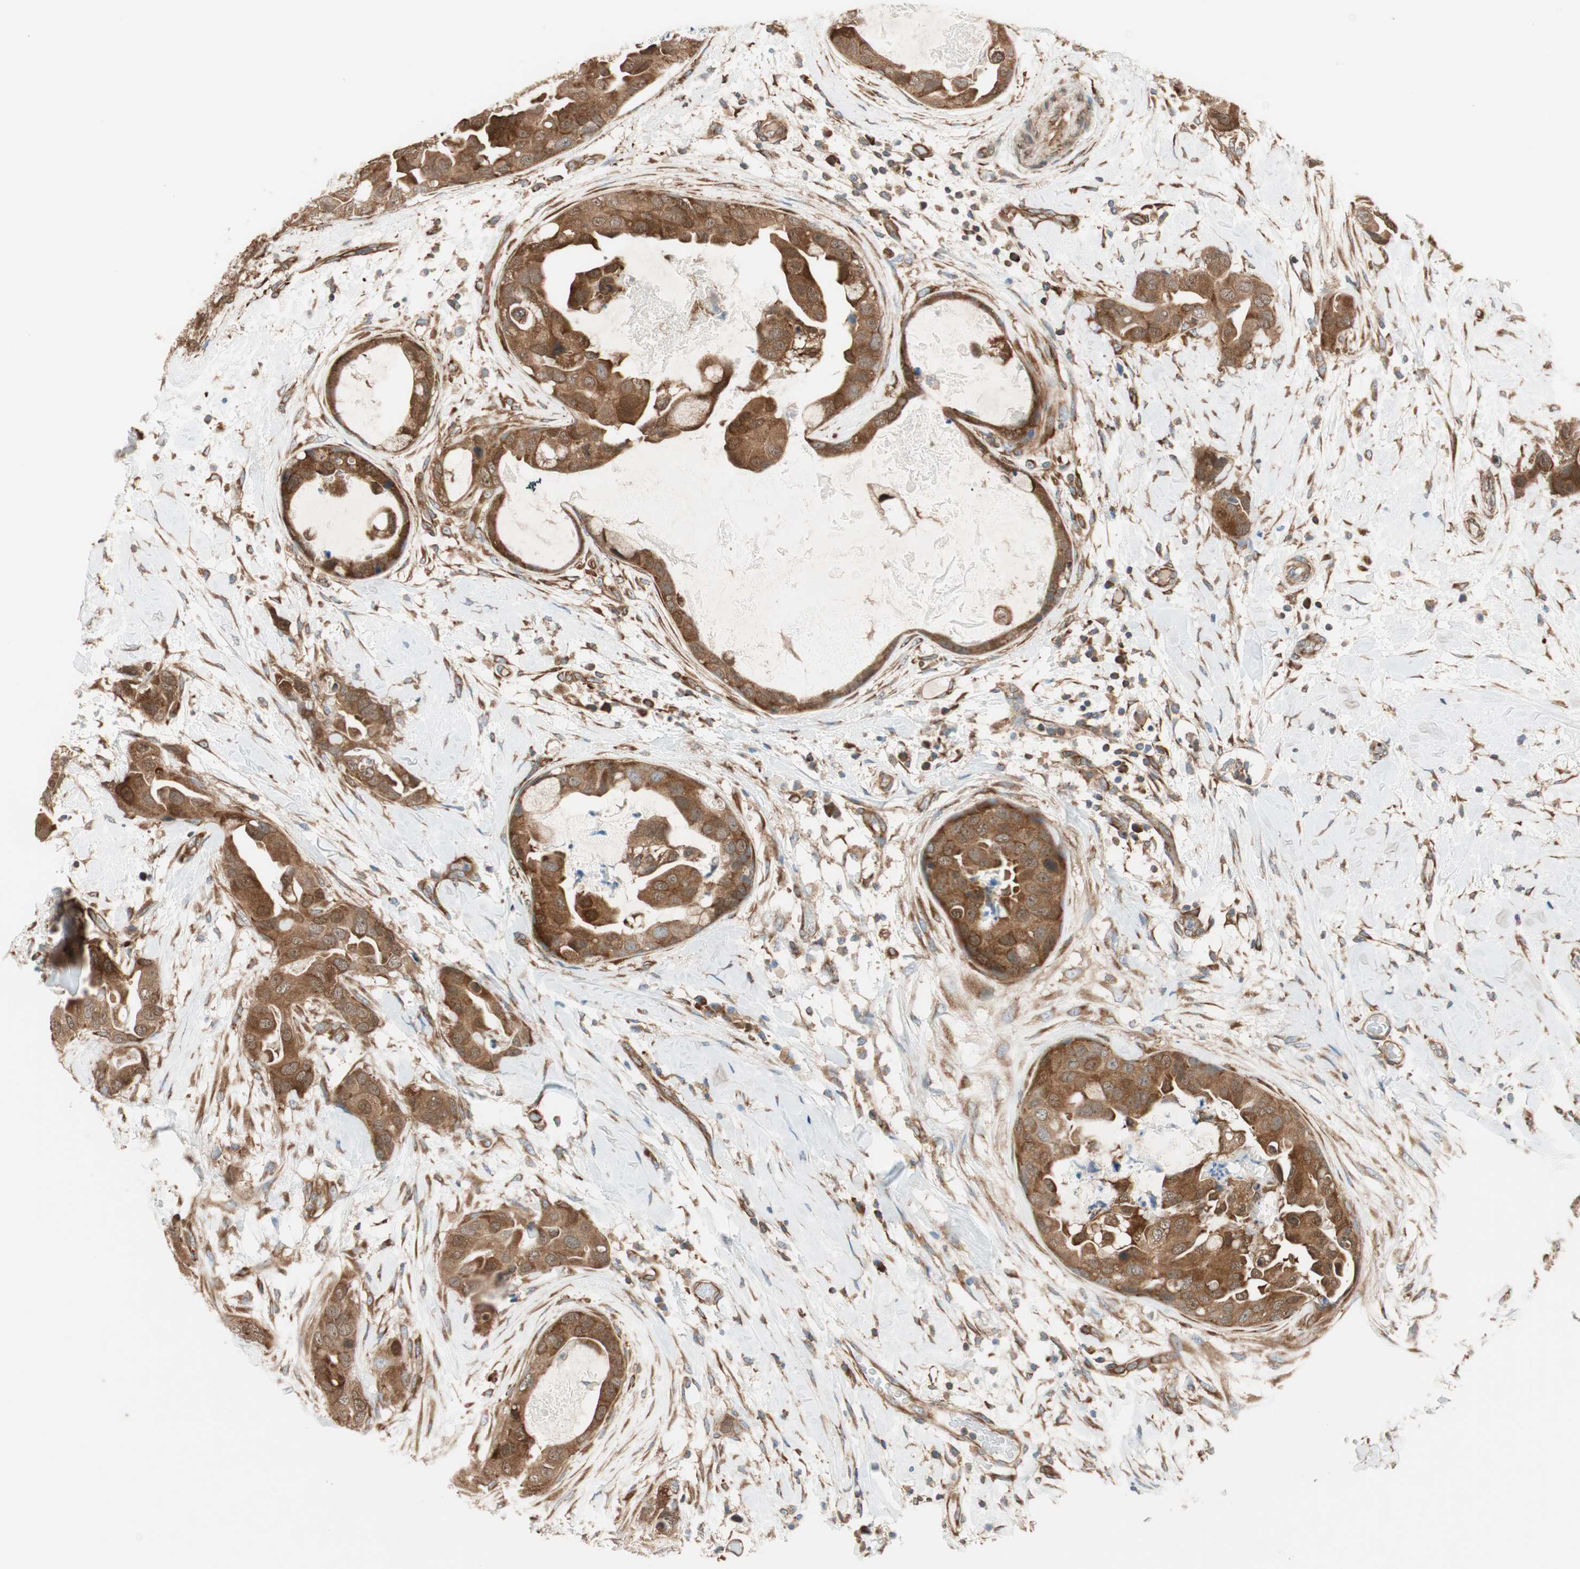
{"staining": {"intensity": "strong", "quantity": ">75%", "location": "cytoplasmic/membranous,nuclear"}, "tissue": "breast cancer", "cell_type": "Tumor cells", "image_type": "cancer", "snomed": [{"axis": "morphology", "description": "Duct carcinoma"}, {"axis": "topography", "description": "Breast"}], "caption": "The micrograph shows immunohistochemical staining of breast cancer (infiltrating ductal carcinoma). There is strong cytoplasmic/membranous and nuclear positivity is seen in approximately >75% of tumor cells.", "gene": "WASL", "patient": {"sex": "female", "age": 40}}